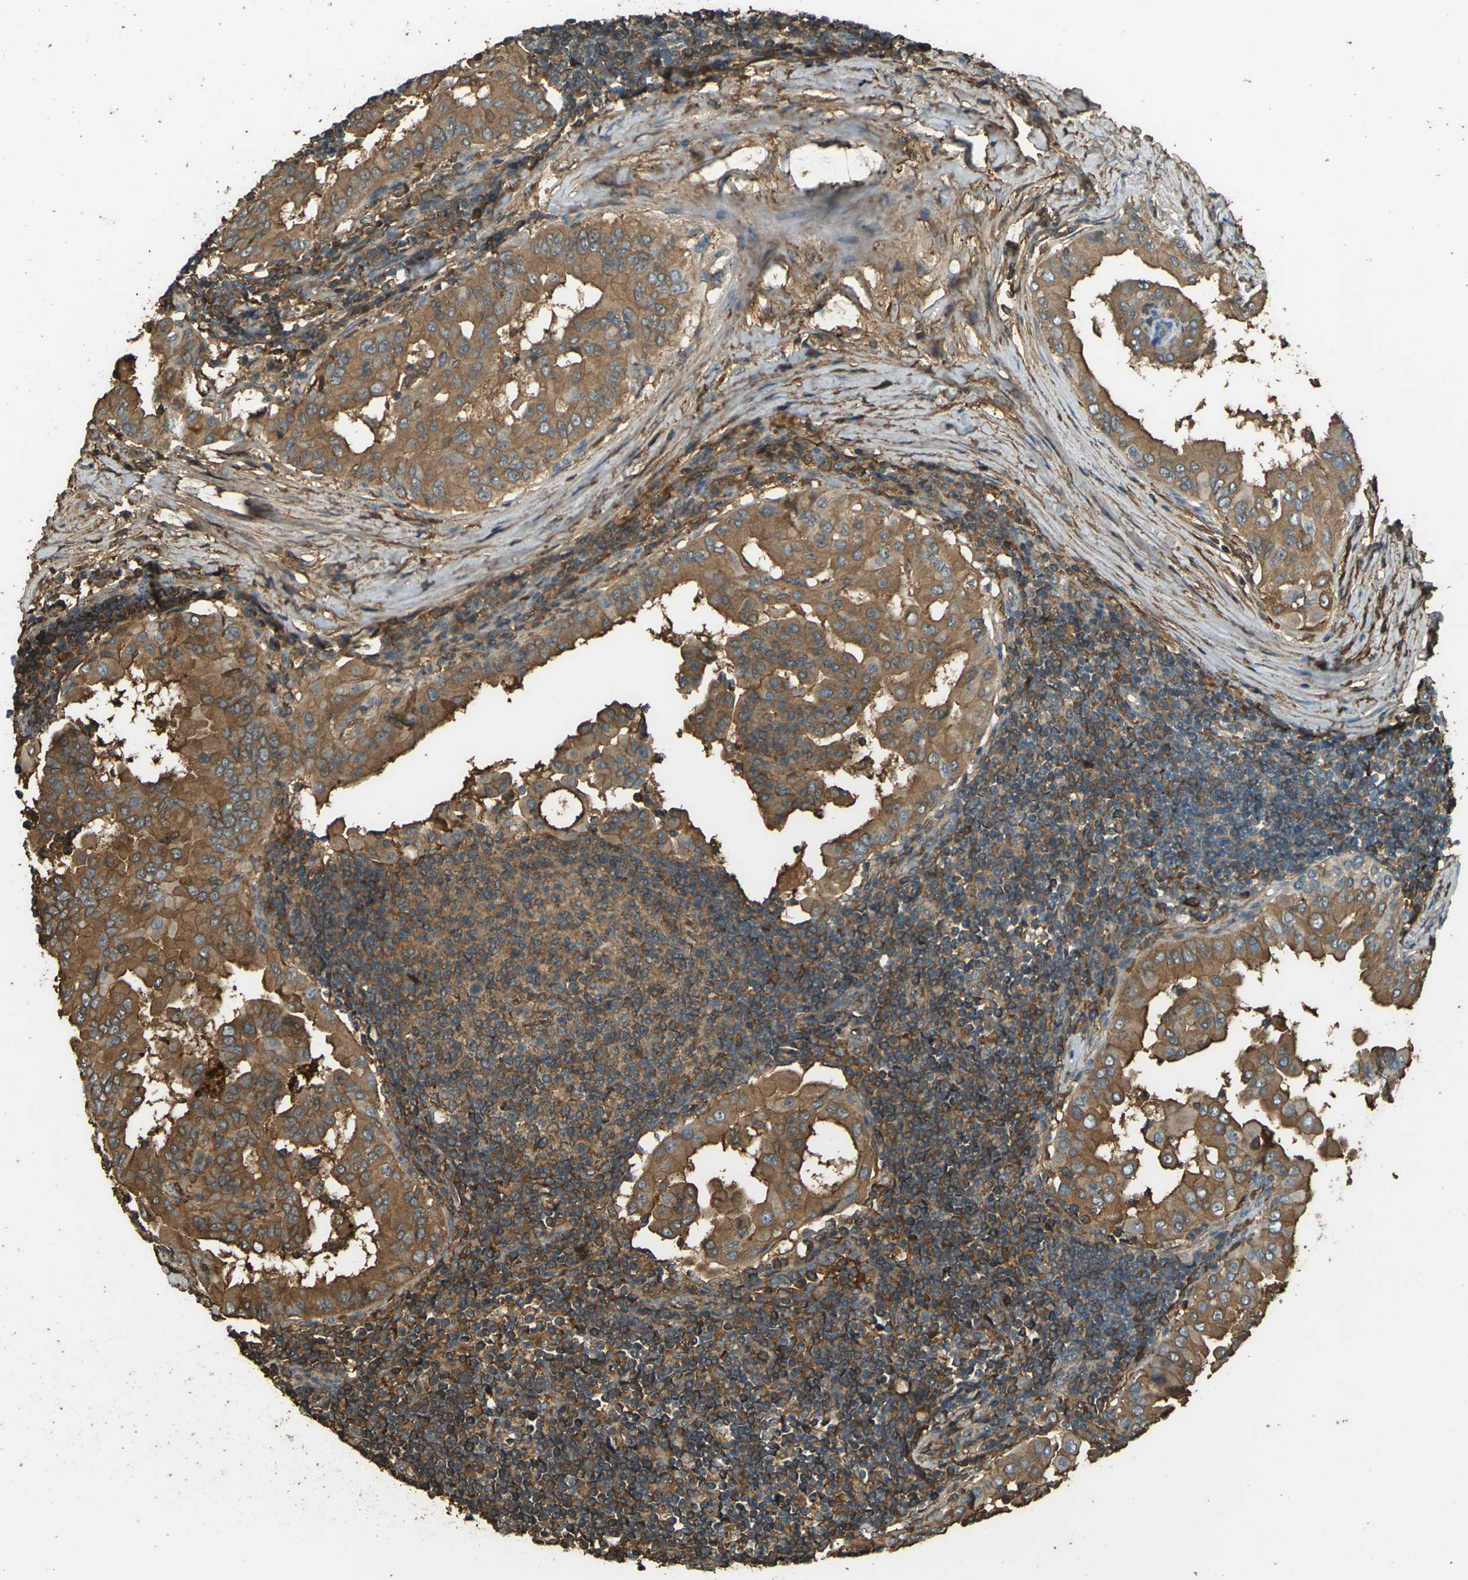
{"staining": {"intensity": "moderate", "quantity": ">75%", "location": "cytoplasmic/membranous"}, "tissue": "thyroid cancer", "cell_type": "Tumor cells", "image_type": "cancer", "snomed": [{"axis": "morphology", "description": "Papillary adenocarcinoma, NOS"}, {"axis": "topography", "description": "Thyroid gland"}], "caption": "A medium amount of moderate cytoplasmic/membranous positivity is present in approximately >75% of tumor cells in papillary adenocarcinoma (thyroid) tissue.", "gene": "CYP1B1", "patient": {"sex": "male", "age": 33}}